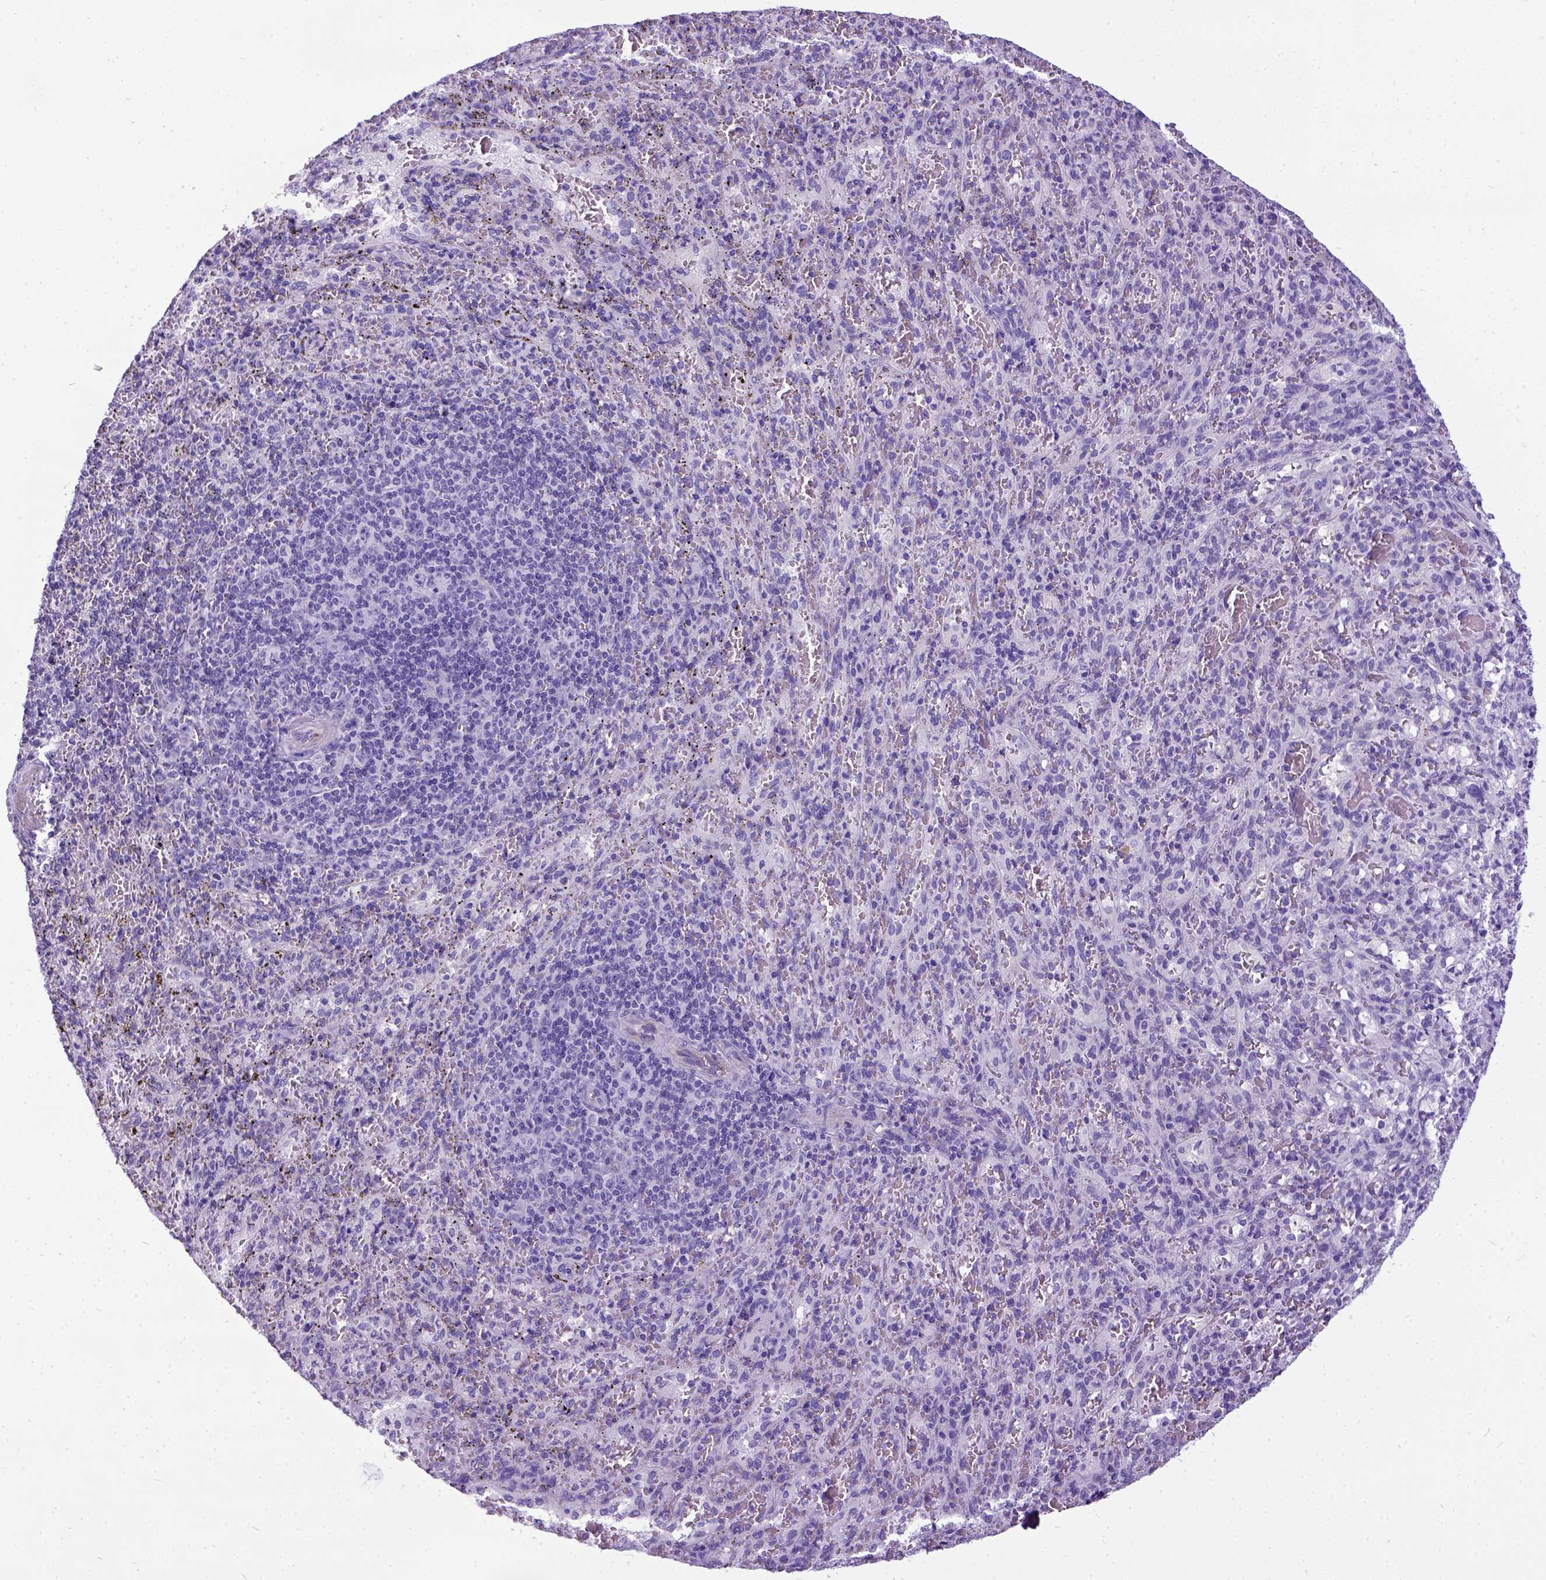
{"staining": {"intensity": "negative", "quantity": "none", "location": "none"}, "tissue": "spleen", "cell_type": "Cells in red pulp", "image_type": "normal", "snomed": [{"axis": "morphology", "description": "Normal tissue, NOS"}, {"axis": "topography", "description": "Spleen"}], "caption": "Cells in red pulp are negative for brown protein staining in unremarkable spleen.", "gene": "IGF2", "patient": {"sex": "male", "age": 57}}